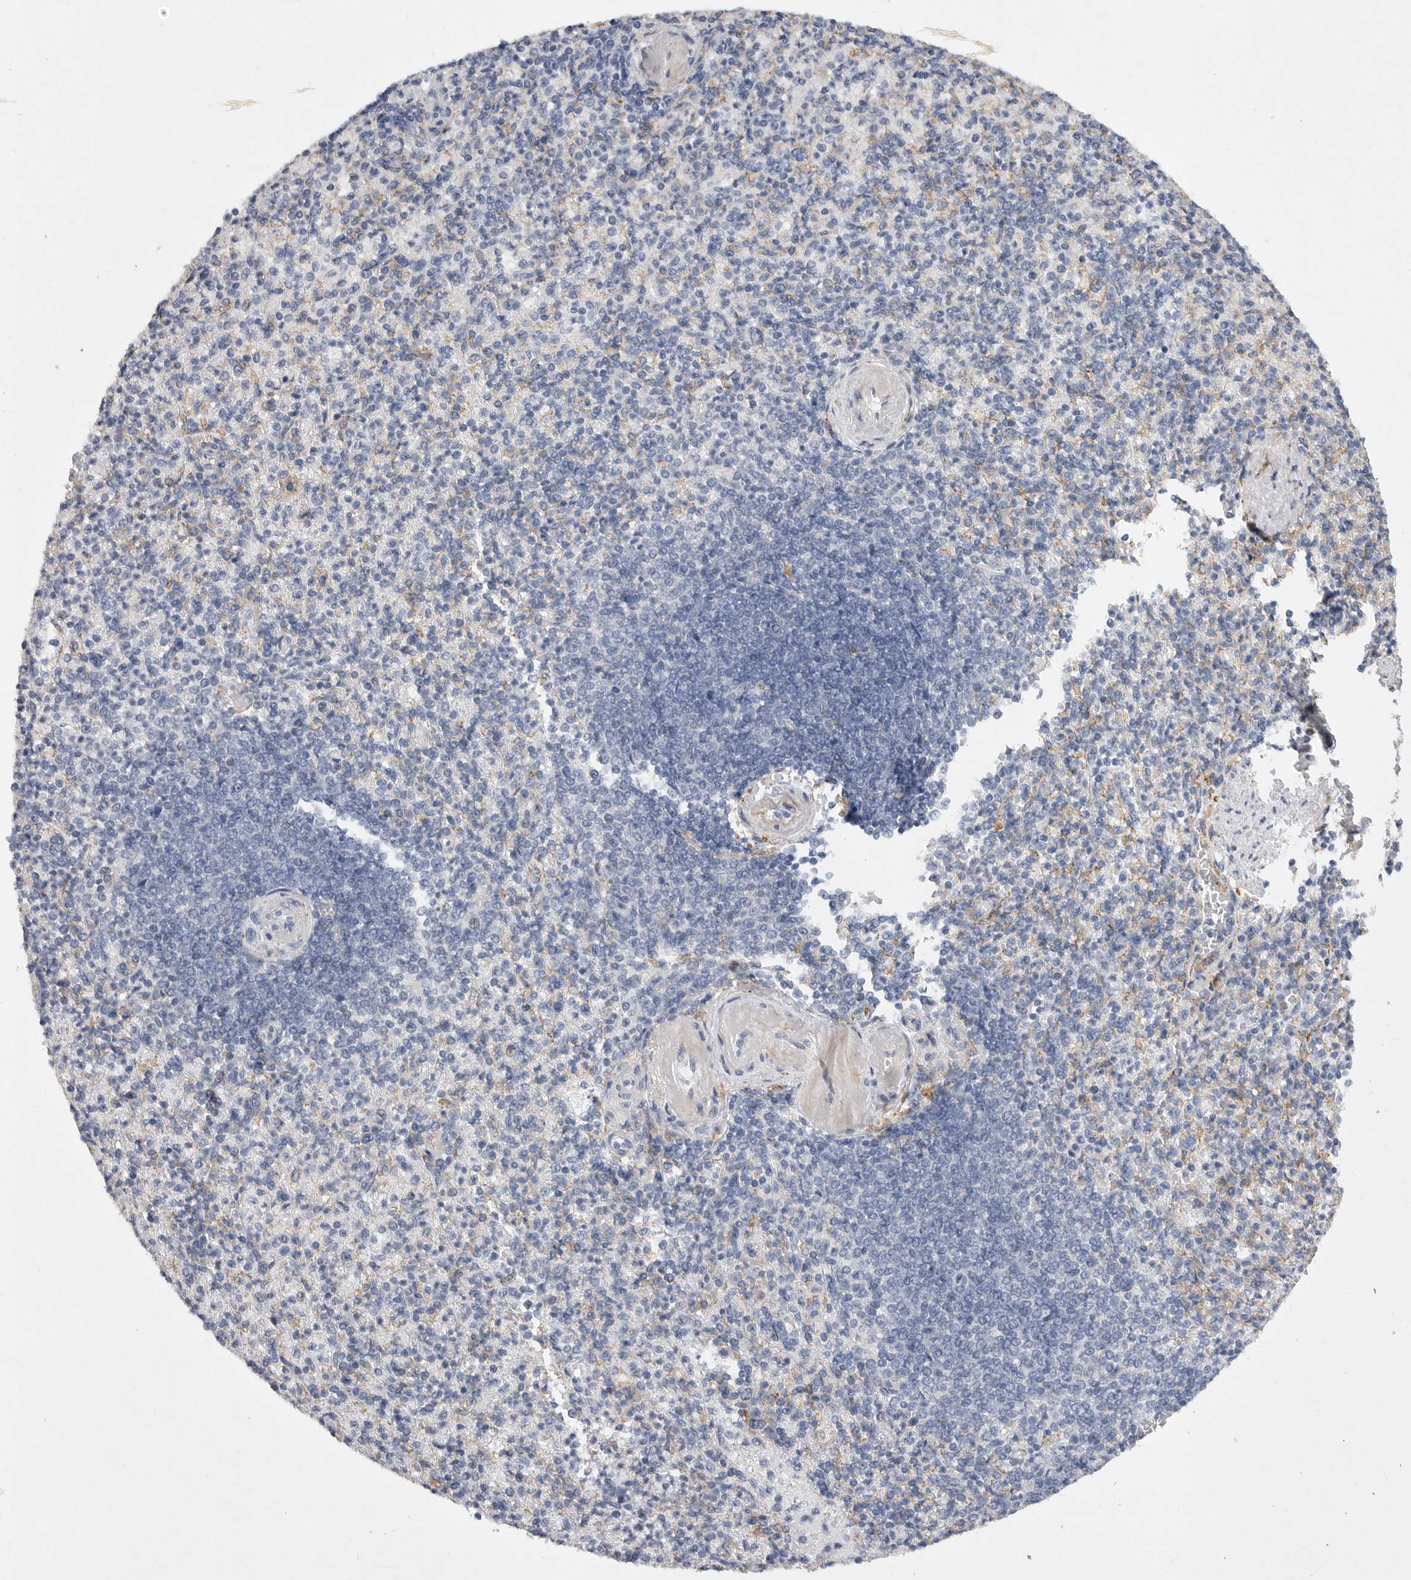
{"staining": {"intensity": "negative", "quantity": "none", "location": "none"}, "tissue": "spleen", "cell_type": "Cells in red pulp", "image_type": "normal", "snomed": [{"axis": "morphology", "description": "Normal tissue, NOS"}, {"axis": "topography", "description": "Spleen"}], "caption": "Histopathology image shows no protein positivity in cells in red pulp of unremarkable spleen. (Stains: DAB immunohistochemistry with hematoxylin counter stain, Microscopy: brightfield microscopy at high magnification).", "gene": "EDEM3", "patient": {"sex": "female", "age": 74}}